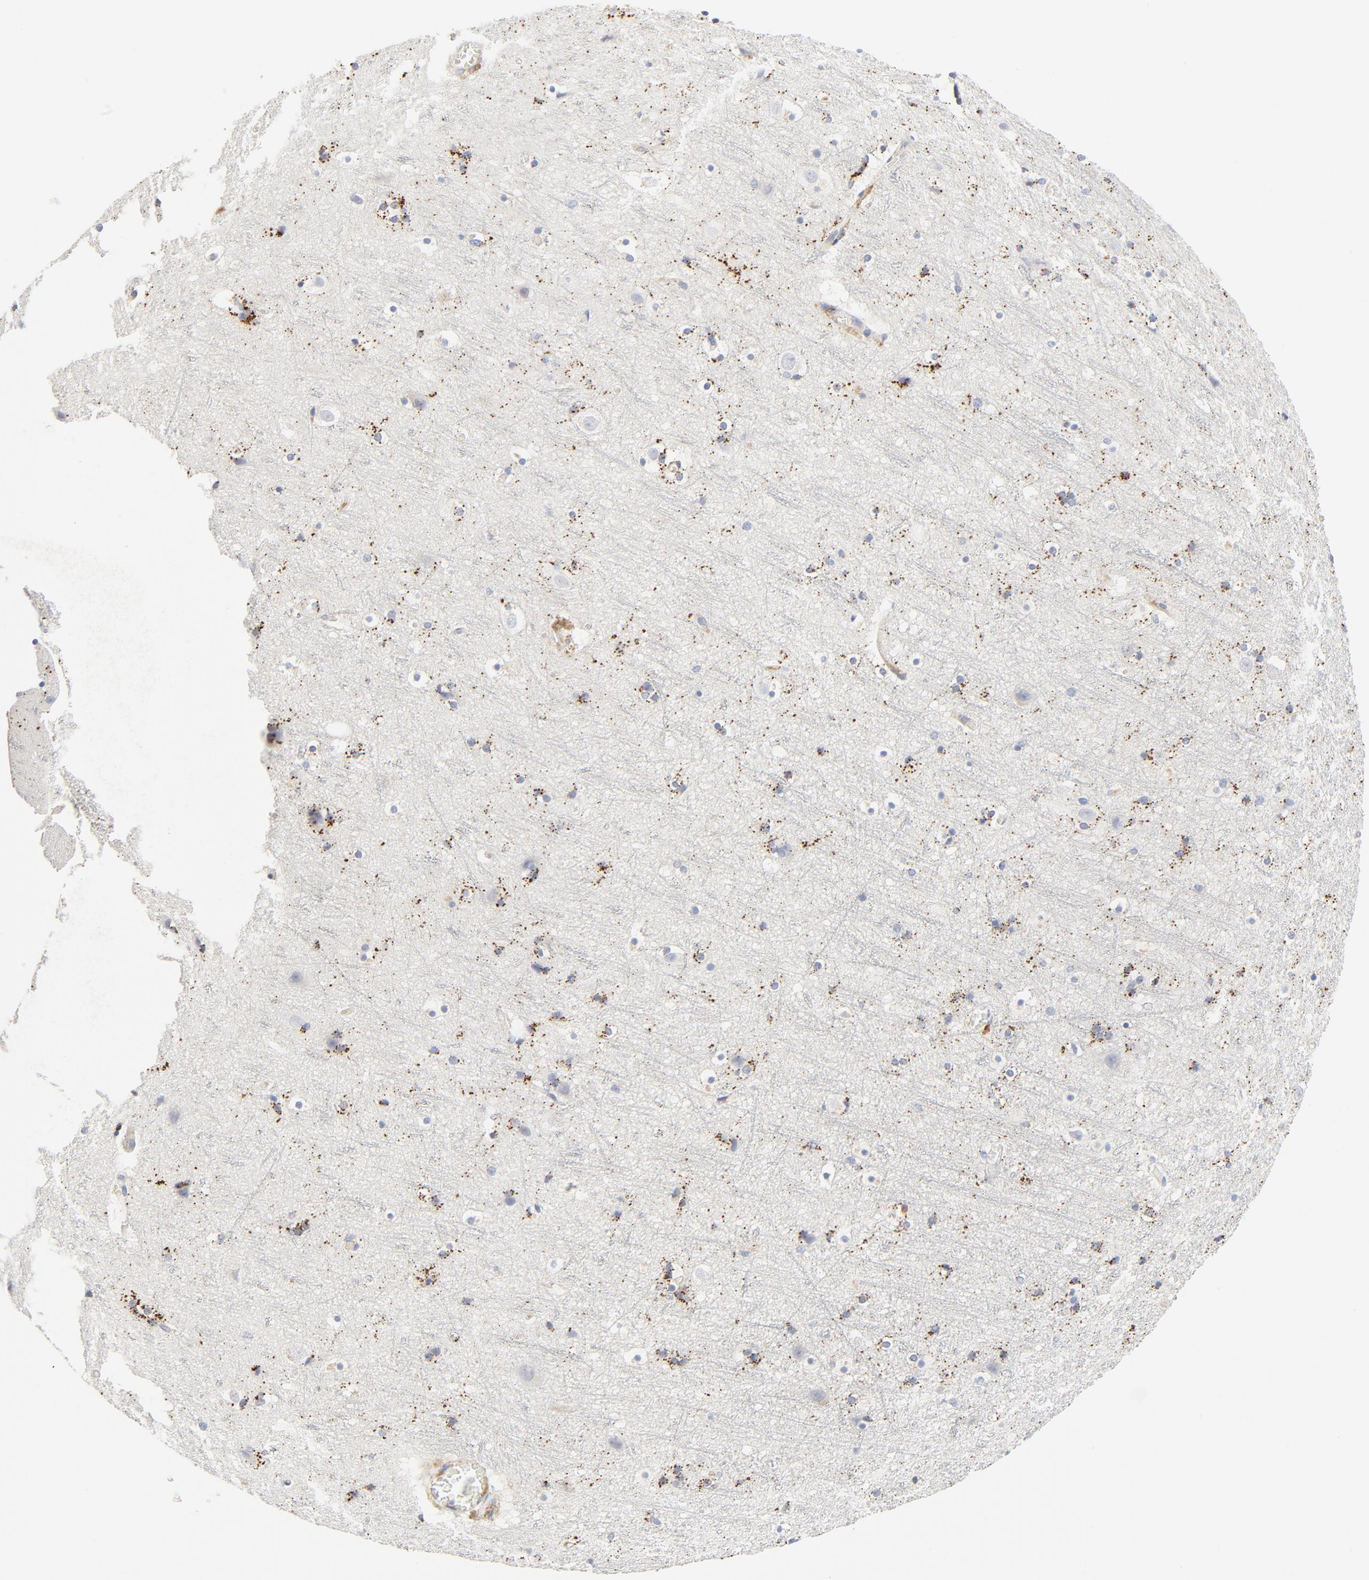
{"staining": {"intensity": "weak", "quantity": "25%-75%", "location": "cytoplasmic/membranous"}, "tissue": "cerebral cortex", "cell_type": "Endothelial cells", "image_type": "normal", "snomed": [{"axis": "morphology", "description": "Normal tissue, NOS"}, {"axis": "topography", "description": "Cerebral cortex"}], "caption": "Endothelial cells exhibit low levels of weak cytoplasmic/membranous positivity in approximately 25%-75% of cells in unremarkable human cerebral cortex.", "gene": "MAGEB17", "patient": {"sex": "male", "age": 45}}